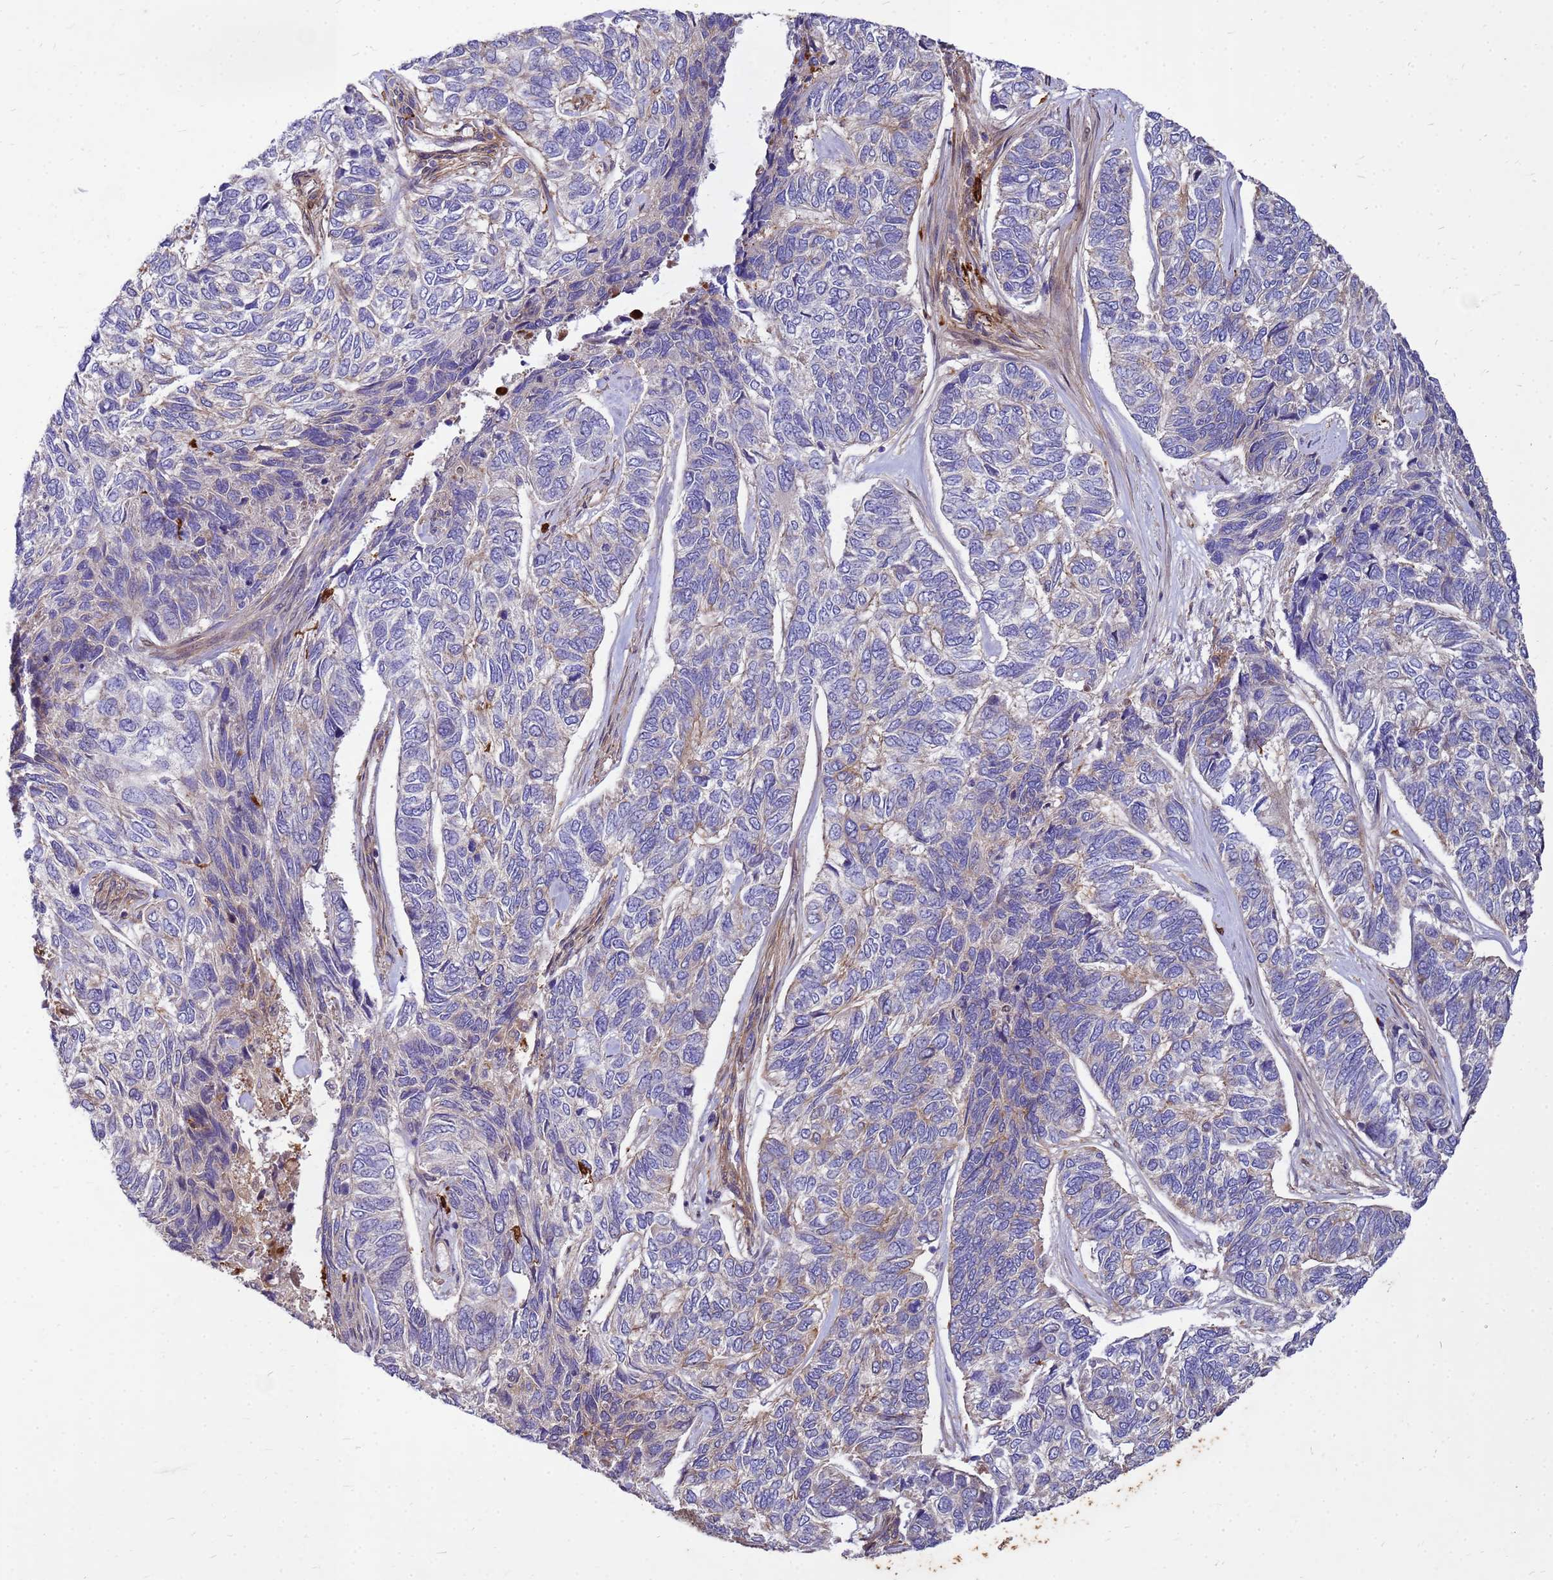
{"staining": {"intensity": "weak", "quantity": "<25%", "location": "cytoplasmic/membranous"}, "tissue": "skin cancer", "cell_type": "Tumor cells", "image_type": "cancer", "snomed": [{"axis": "morphology", "description": "Basal cell carcinoma"}, {"axis": "topography", "description": "Skin"}], "caption": "Immunohistochemical staining of human basal cell carcinoma (skin) shows no significant staining in tumor cells.", "gene": "RNF215", "patient": {"sex": "female", "age": 65}}